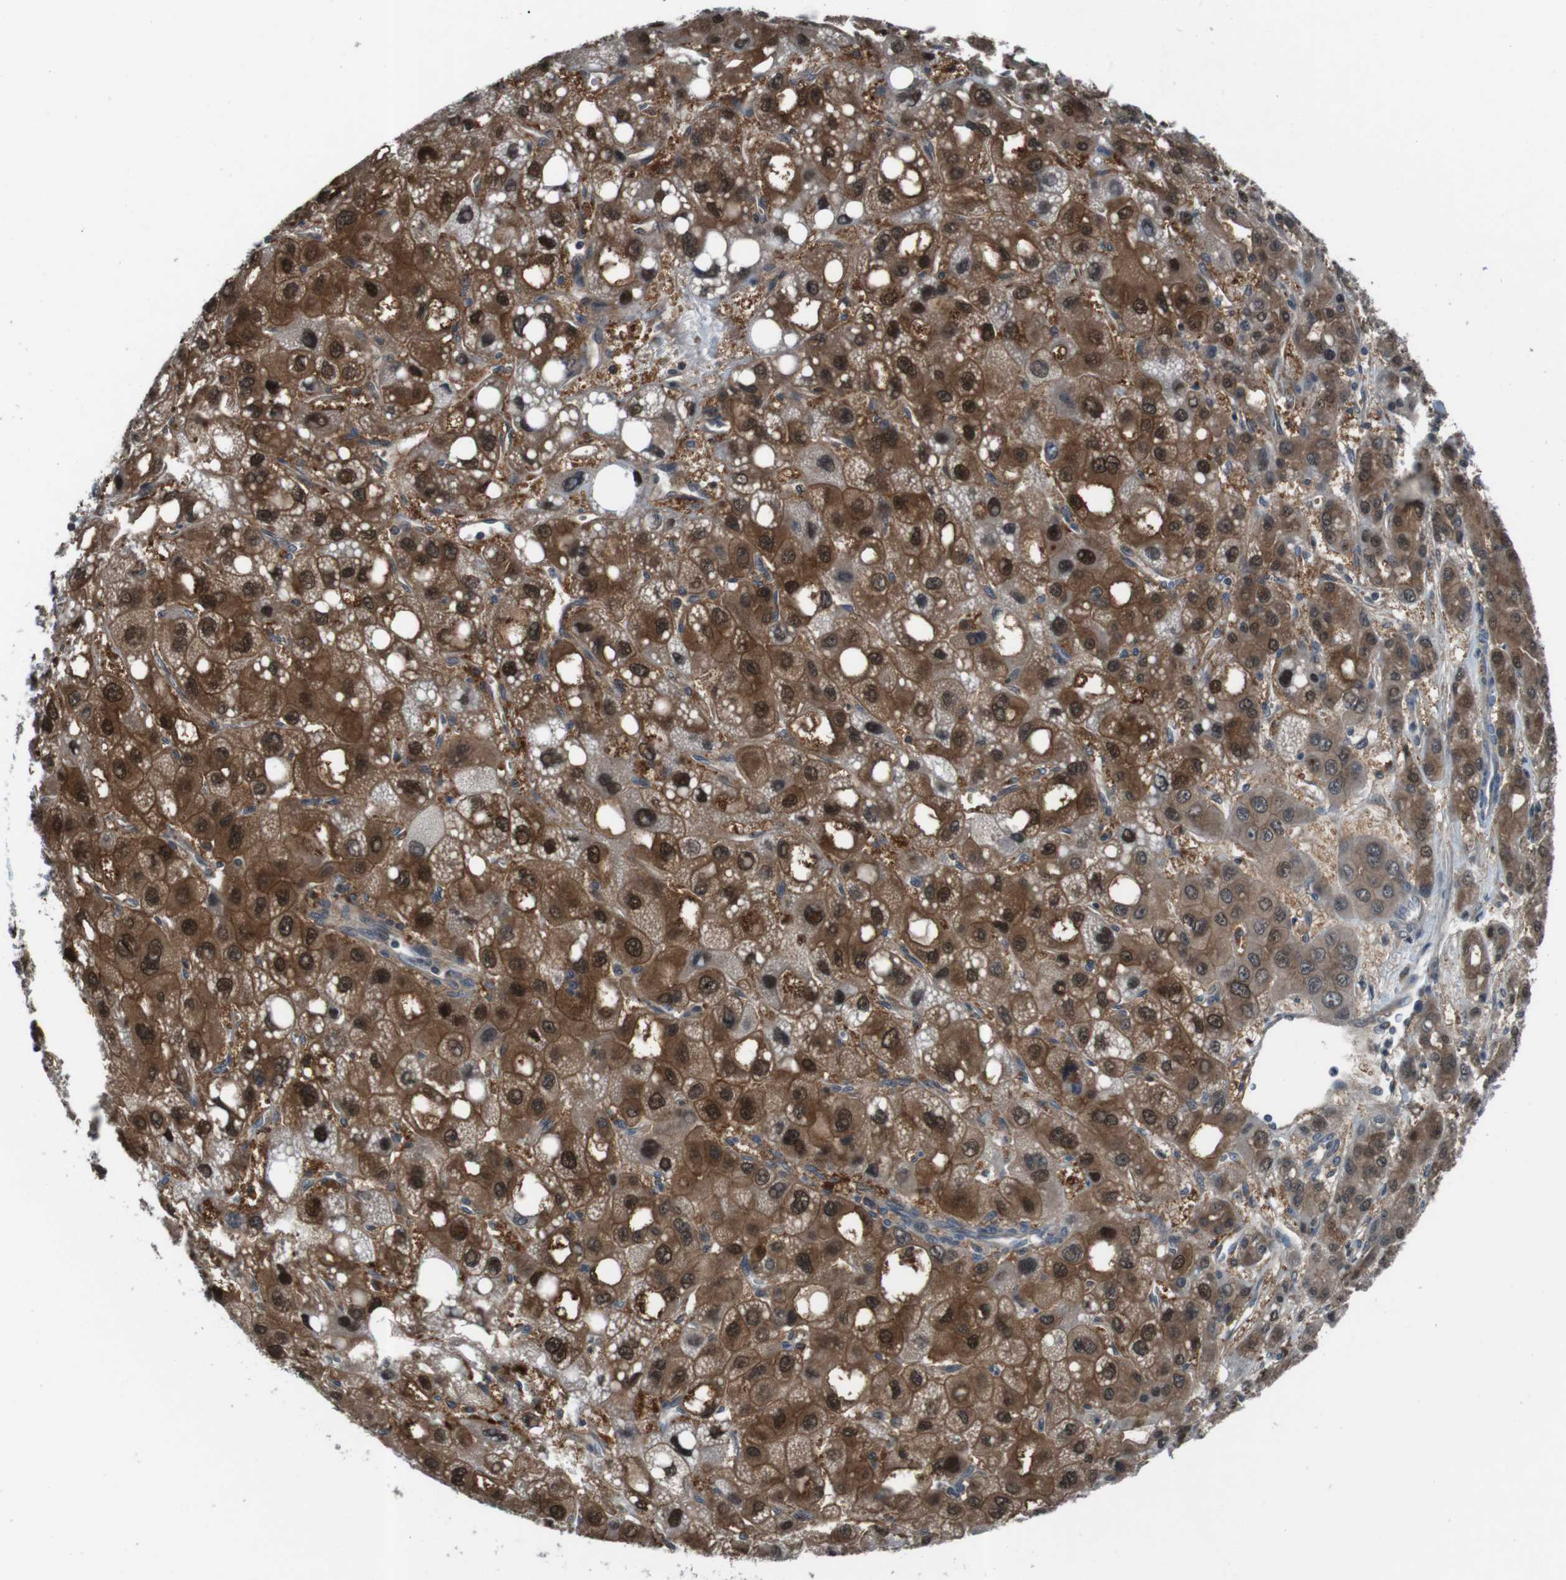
{"staining": {"intensity": "strong", "quantity": ">75%", "location": "cytoplasmic/membranous,nuclear"}, "tissue": "liver cancer", "cell_type": "Tumor cells", "image_type": "cancer", "snomed": [{"axis": "morphology", "description": "Carcinoma, Hepatocellular, NOS"}, {"axis": "topography", "description": "Liver"}], "caption": "Liver hepatocellular carcinoma stained with a brown dye exhibits strong cytoplasmic/membranous and nuclear positive positivity in approximately >75% of tumor cells.", "gene": "LRP5", "patient": {"sex": "male", "age": 55}}